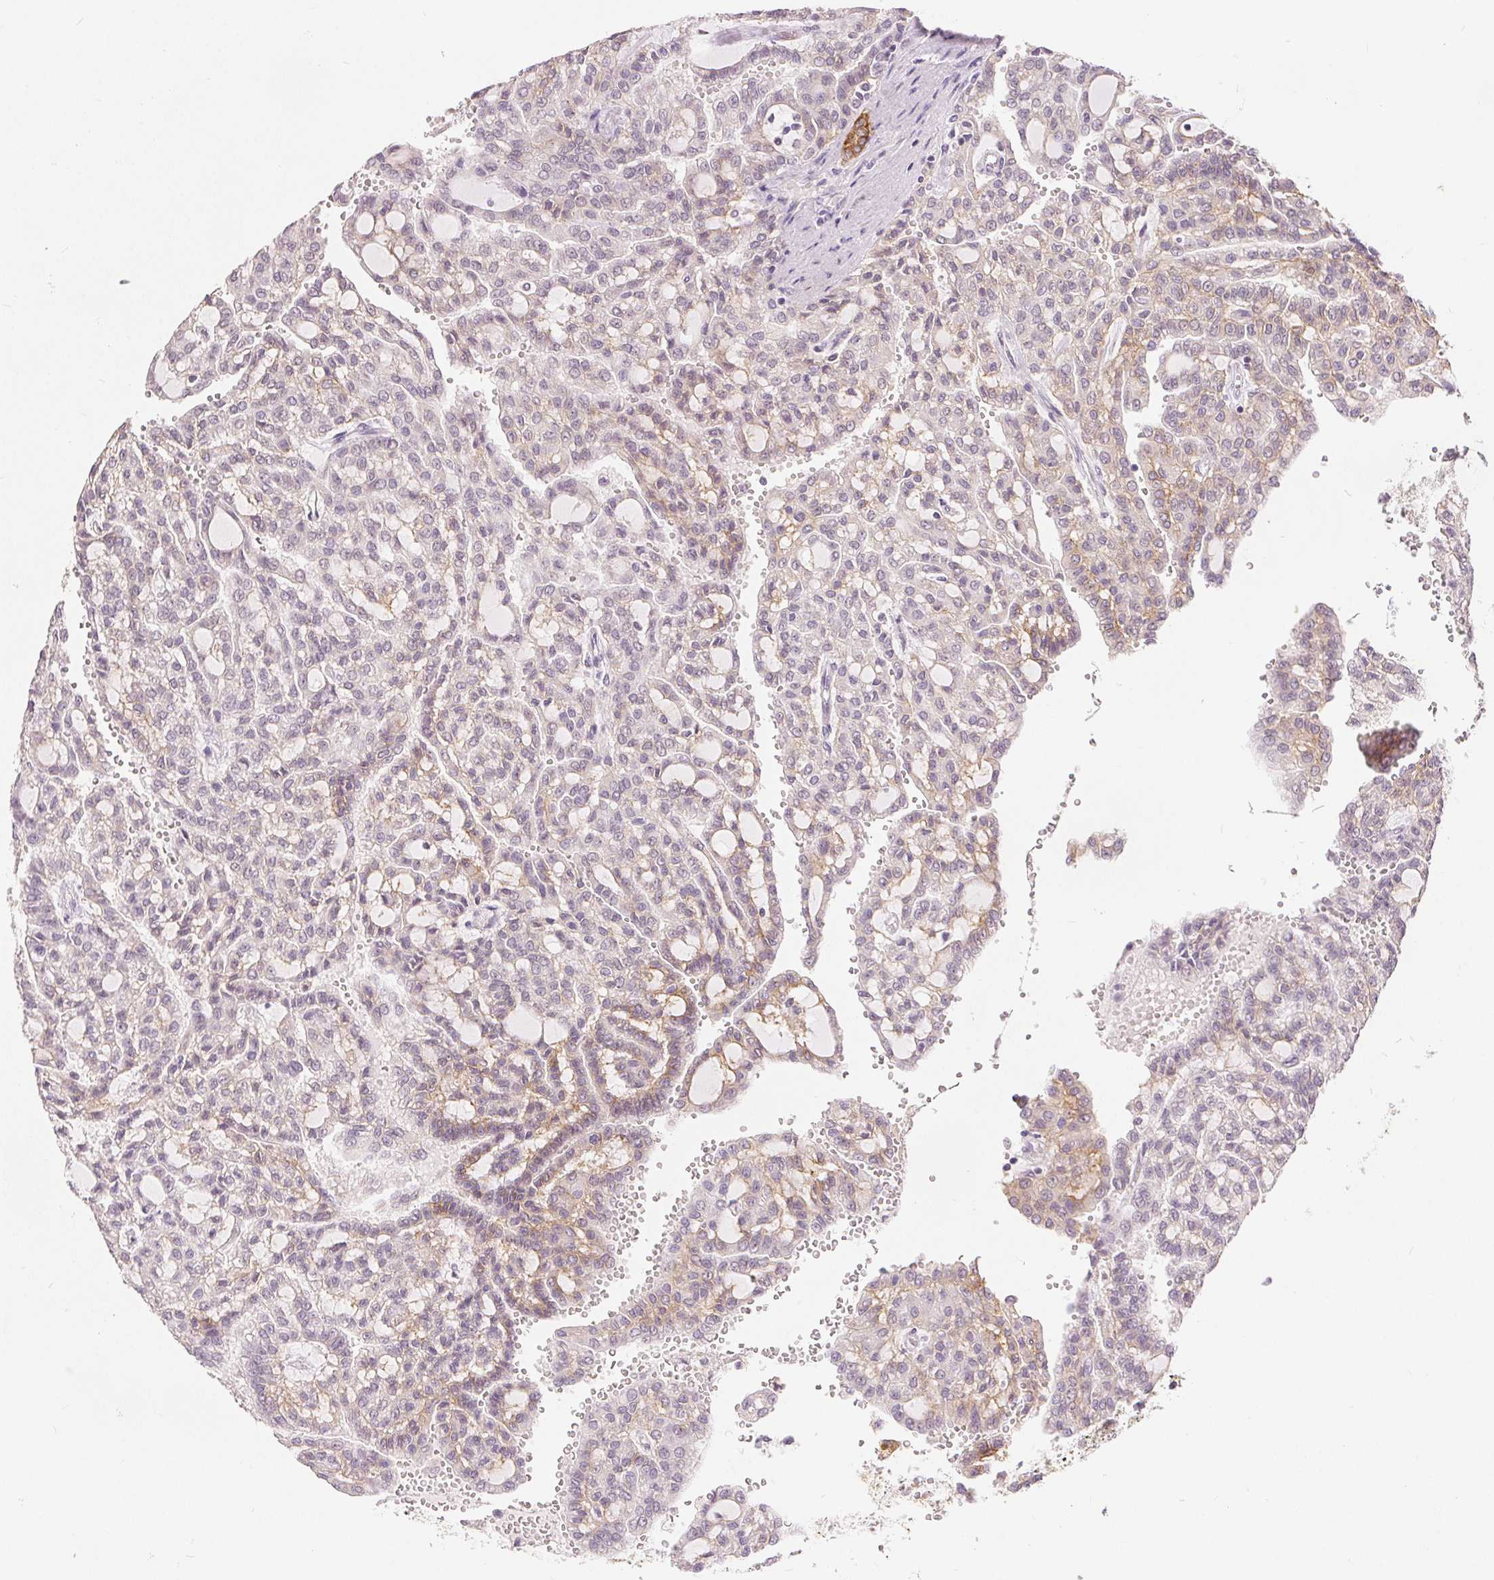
{"staining": {"intensity": "weak", "quantity": "<25%", "location": "cytoplasmic/membranous"}, "tissue": "renal cancer", "cell_type": "Tumor cells", "image_type": "cancer", "snomed": [{"axis": "morphology", "description": "Adenocarcinoma, NOS"}, {"axis": "topography", "description": "Kidney"}], "caption": "The photomicrograph reveals no staining of tumor cells in renal adenocarcinoma.", "gene": "CA12", "patient": {"sex": "male", "age": 63}}